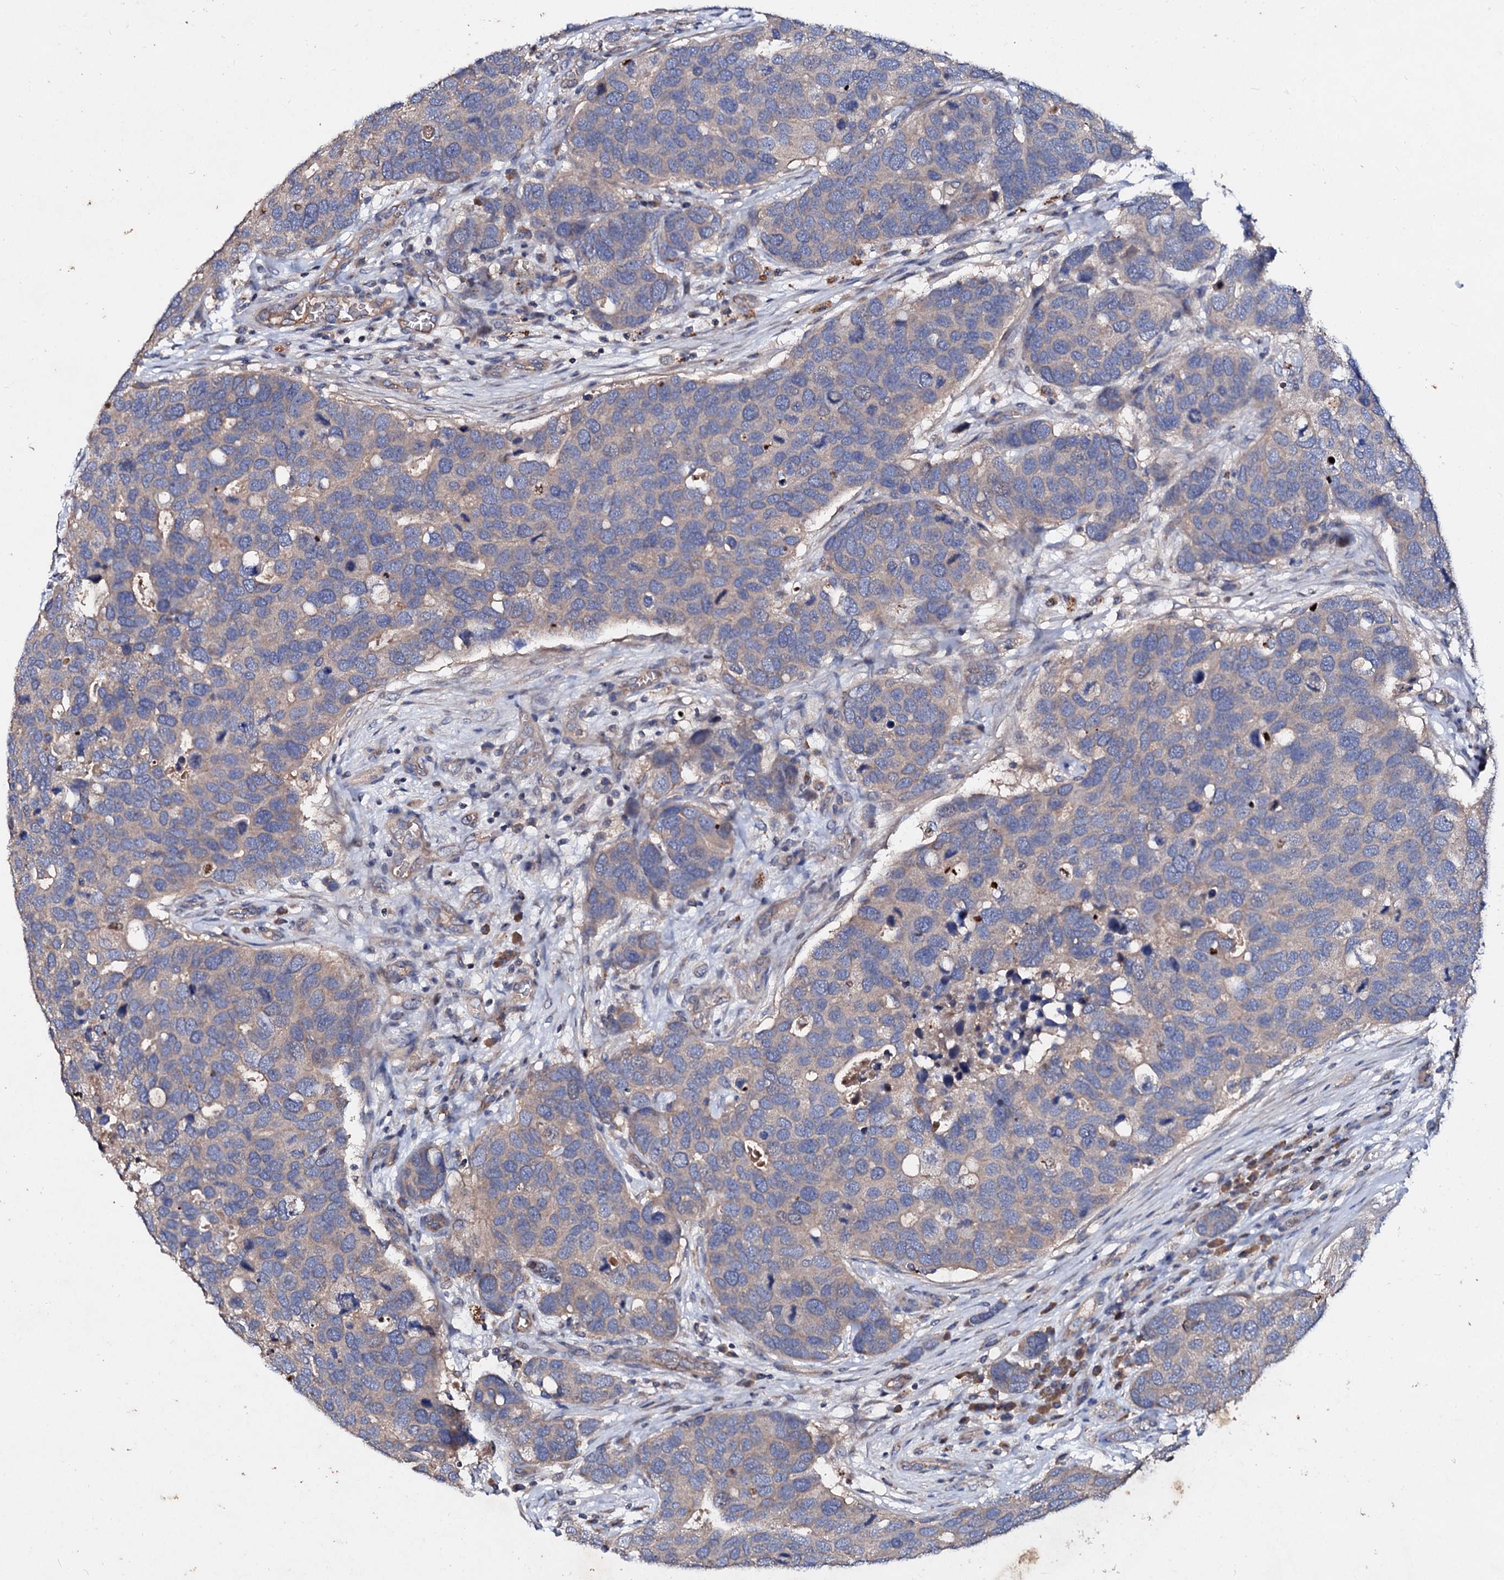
{"staining": {"intensity": "weak", "quantity": "<25%", "location": "cytoplasmic/membranous"}, "tissue": "breast cancer", "cell_type": "Tumor cells", "image_type": "cancer", "snomed": [{"axis": "morphology", "description": "Duct carcinoma"}, {"axis": "topography", "description": "Breast"}], "caption": "An IHC photomicrograph of breast cancer is shown. There is no staining in tumor cells of breast cancer. The staining was performed using DAB (3,3'-diaminobenzidine) to visualize the protein expression in brown, while the nuclei were stained in blue with hematoxylin (Magnification: 20x).", "gene": "FIBIN", "patient": {"sex": "female", "age": 83}}